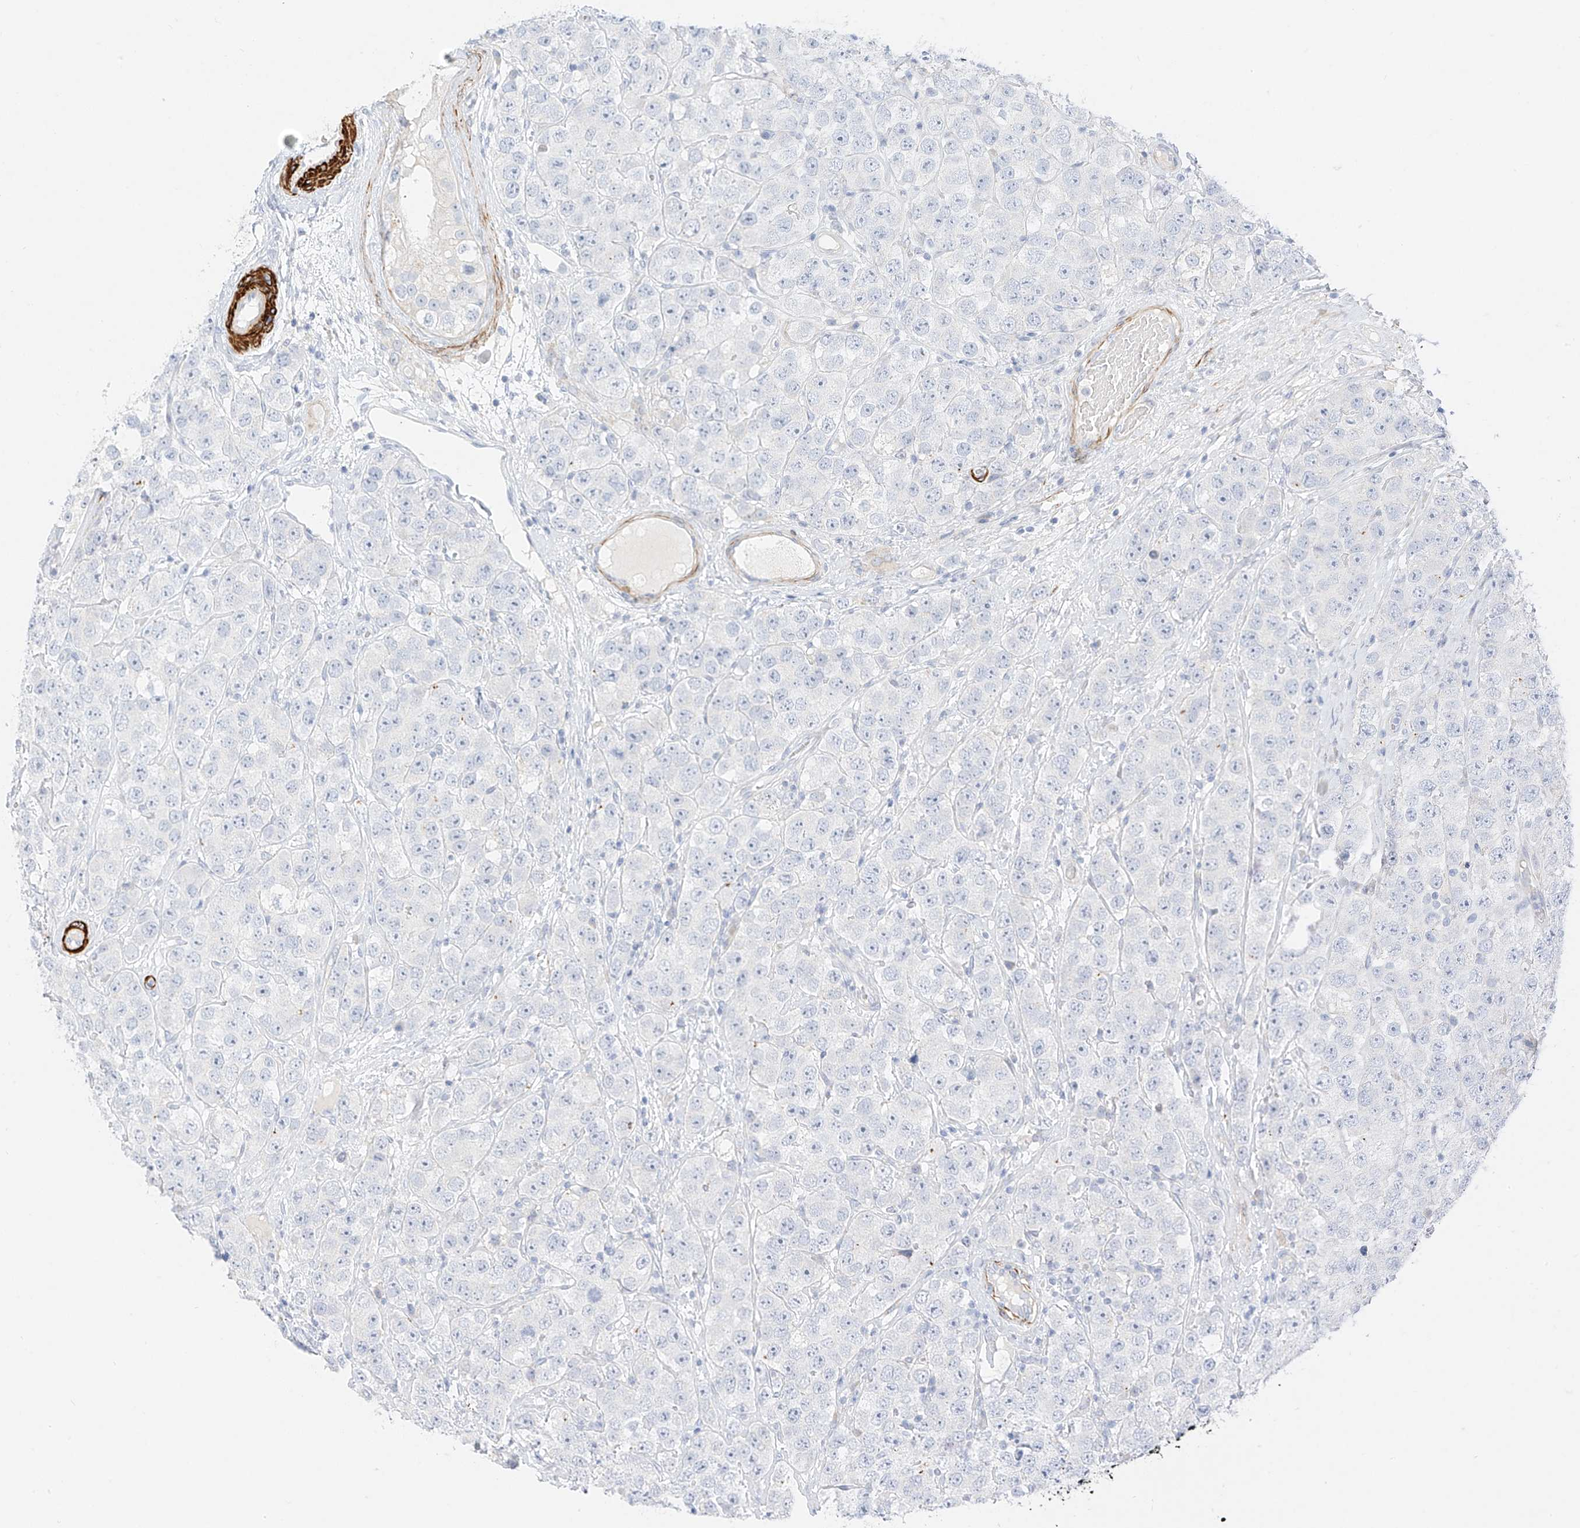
{"staining": {"intensity": "negative", "quantity": "none", "location": "none"}, "tissue": "testis cancer", "cell_type": "Tumor cells", "image_type": "cancer", "snomed": [{"axis": "morphology", "description": "Seminoma, NOS"}, {"axis": "topography", "description": "Testis"}], "caption": "Human testis seminoma stained for a protein using immunohistochemistry exhibits no staining in tumor cells.", "gene": "ST3GAL5", "patient": {"sex": "male", "age": 28}}